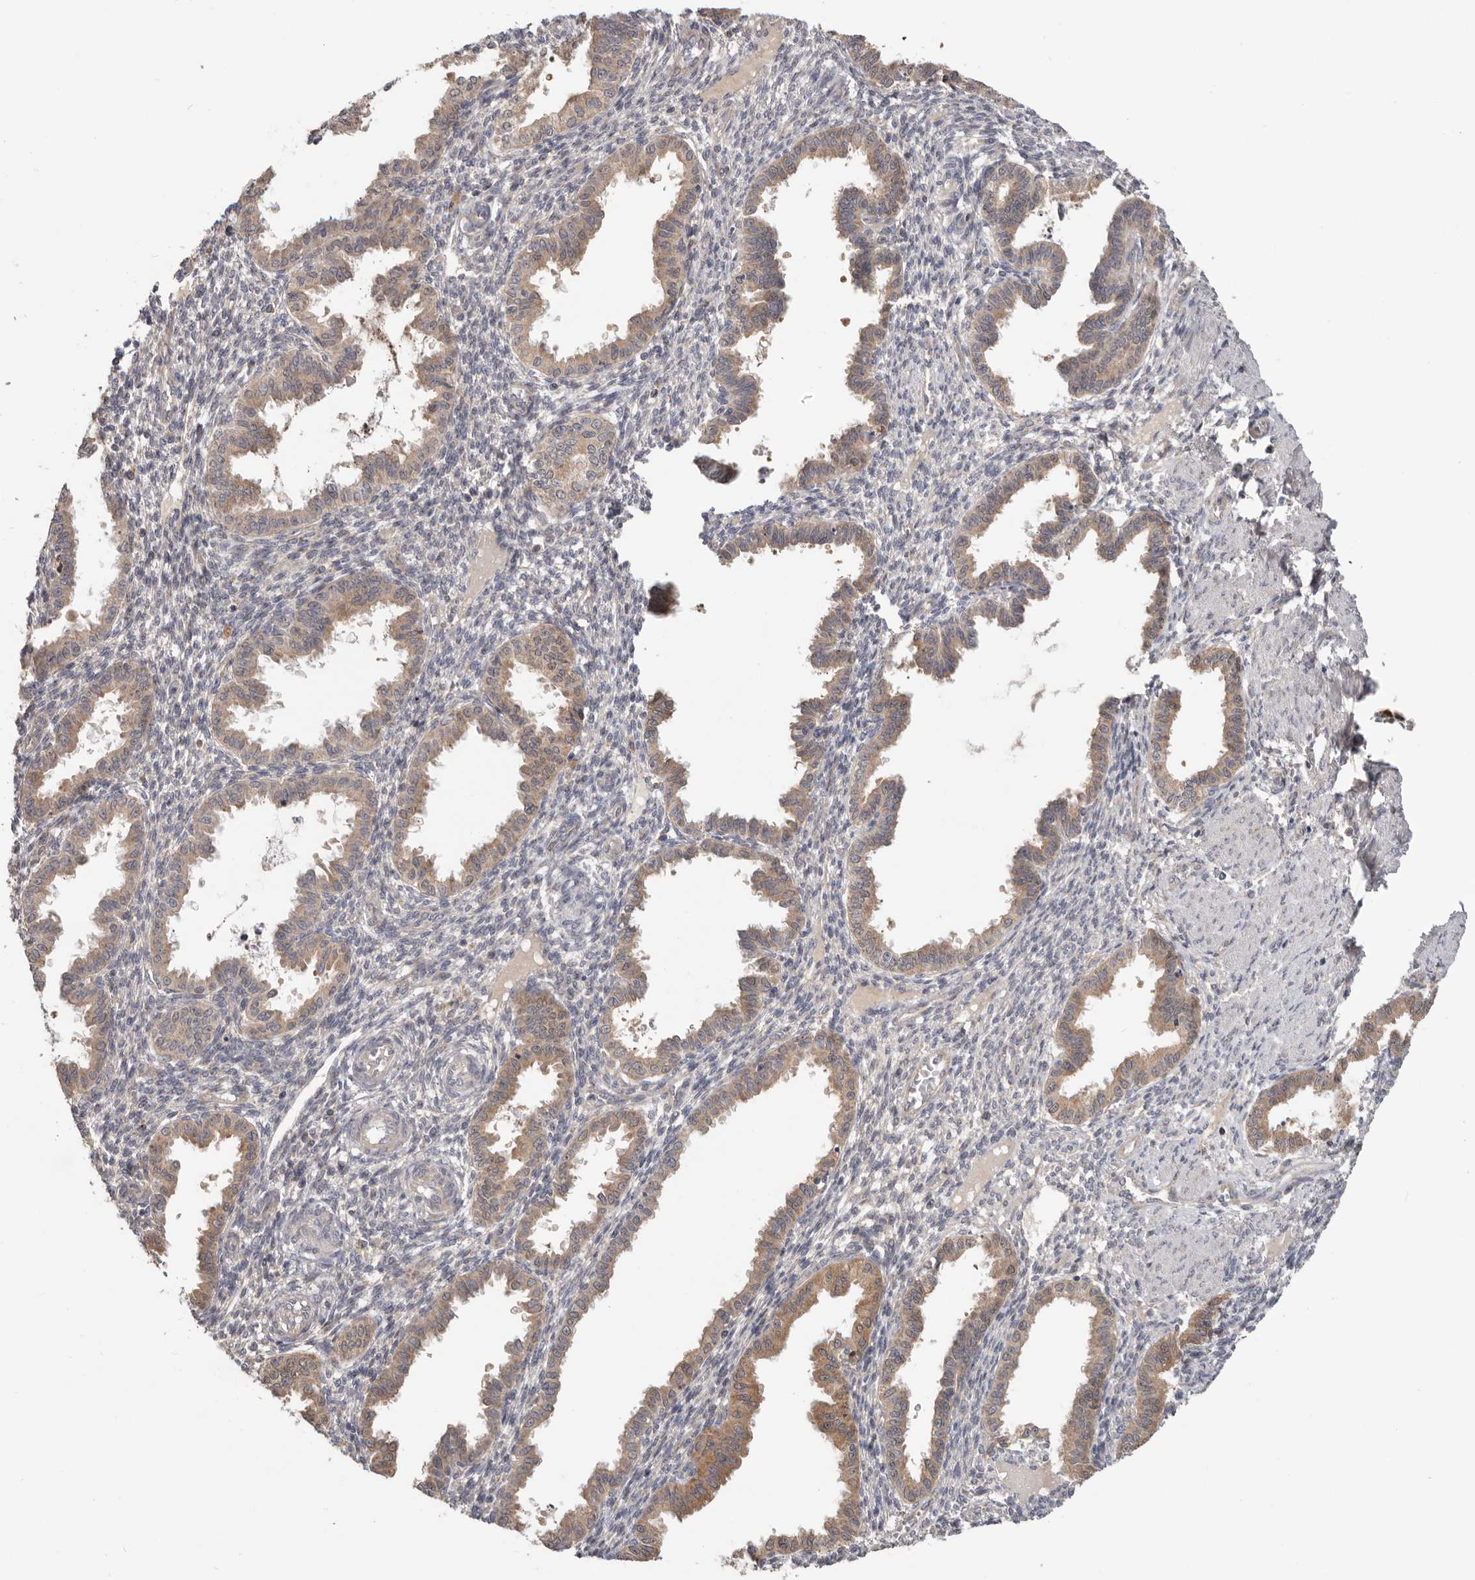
{"staining": {"intensity": "negative", "quantity": "none", "location": "none"}, "tissue": "endometrium", "cell_type": "Cells in endometrial stroma", "image_type": "normal", "snomed": [{"axis": "morphology", "description": "Normal tissue, NOS"}, {"axis": "topography", "description": "Endometrium"}], "caption": "The micrograph displays no staining of cells in endometrial stroma in benign endometrium.", "gene": "LRP6", "patient": {"sex": "female", "age": 33}}